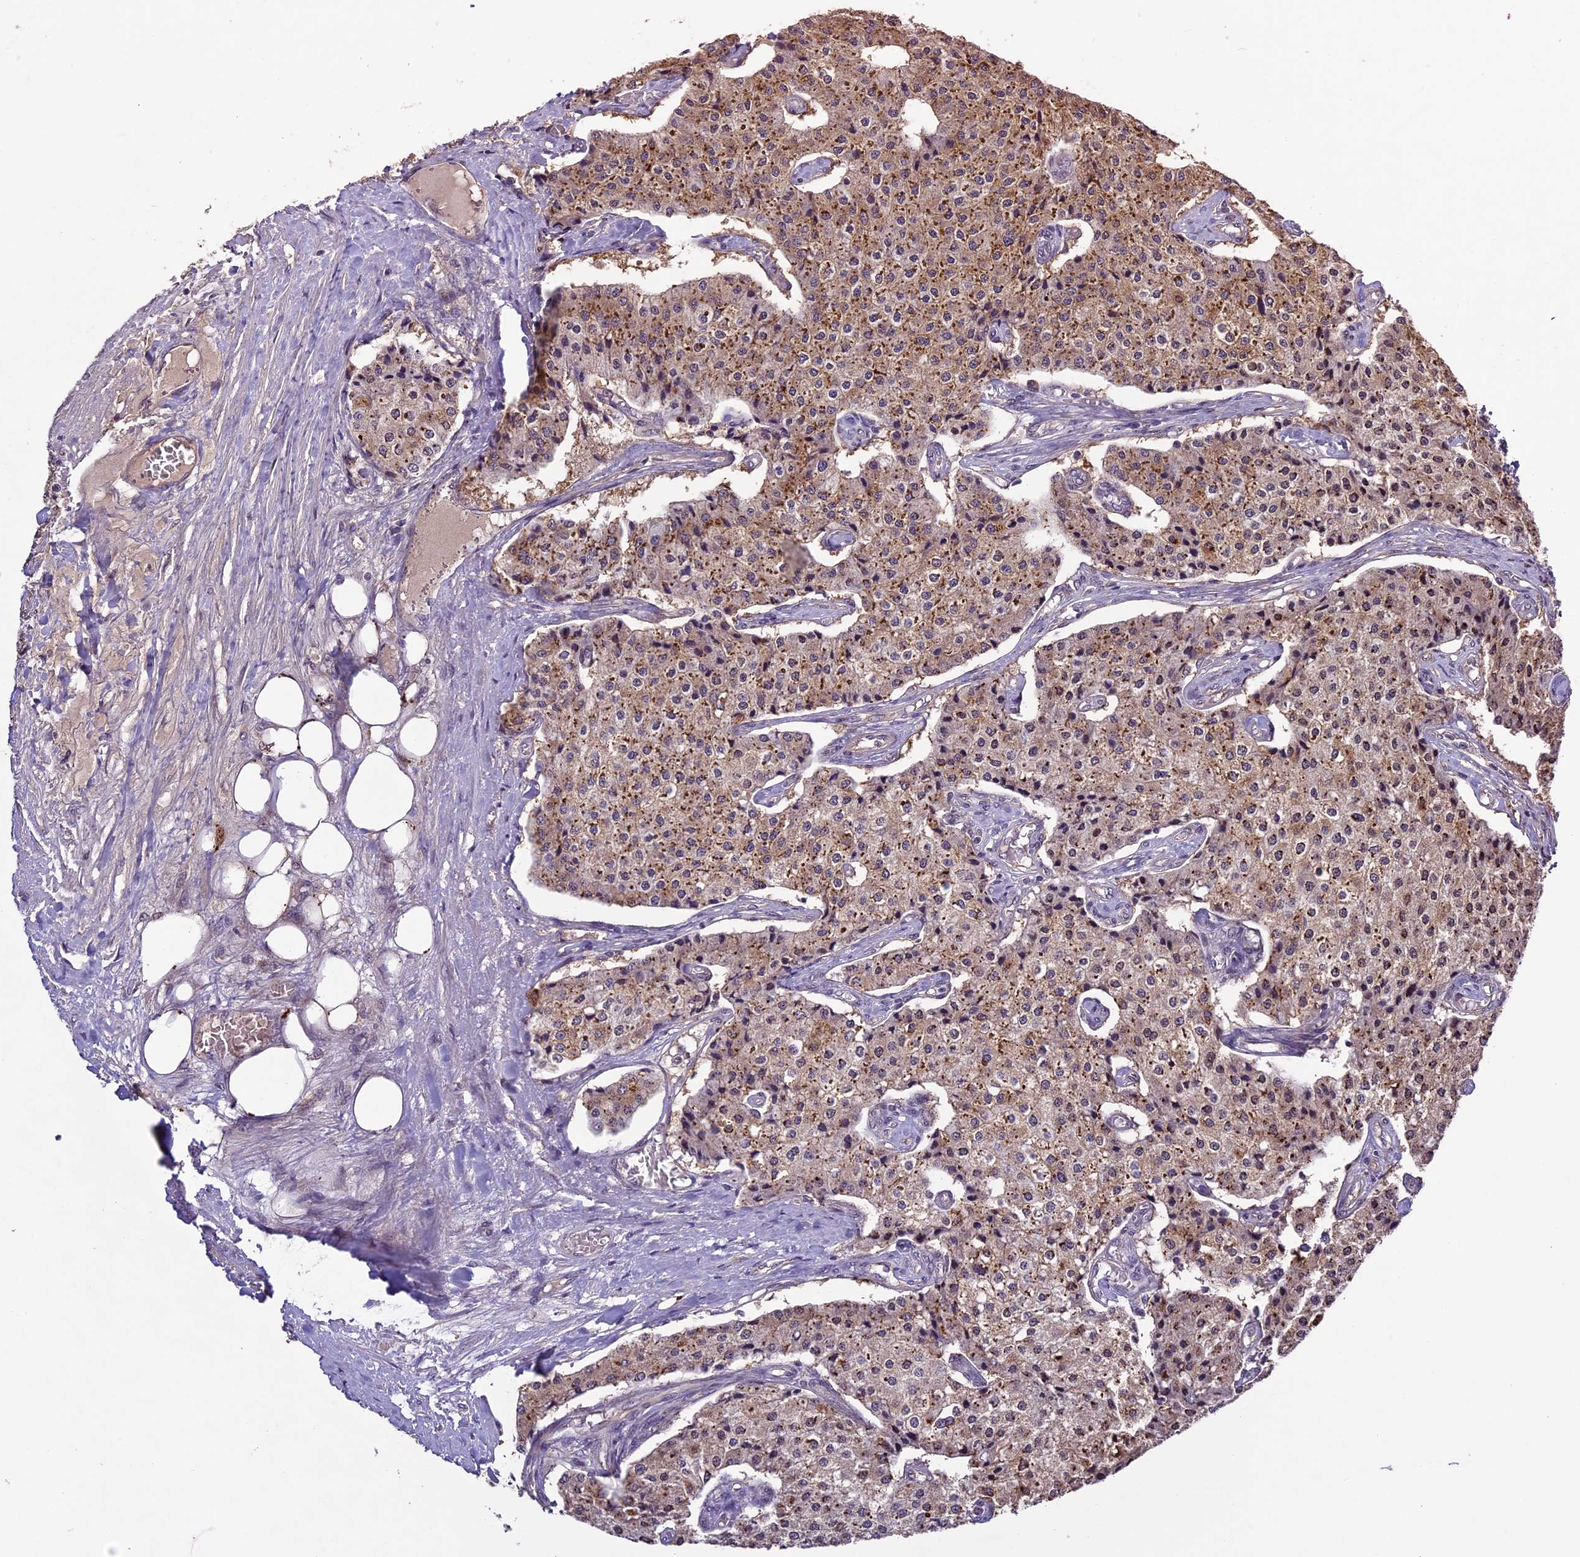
{"staining": {"intensity": "moderate", "quantity": ">75%", "location": "cytoplasmic/membranous"}, "tissue": "carcinoid", "cell_type": "Tumor cells", "image_type": "cancer", "snomed": [{"axis": "morphology", "description": "Carcinoid, malignant, NOS"}, {"axis": "topography", "description": "Colon"}], "caption": "This photomicrograph reveals IHC staining of carcinoid, with medium moderate cytoplasmic/membranous expression in approximately >75% of tumor cells.", "gene": "C3orf70", "patient": {"sex": "female", "age": 52}}